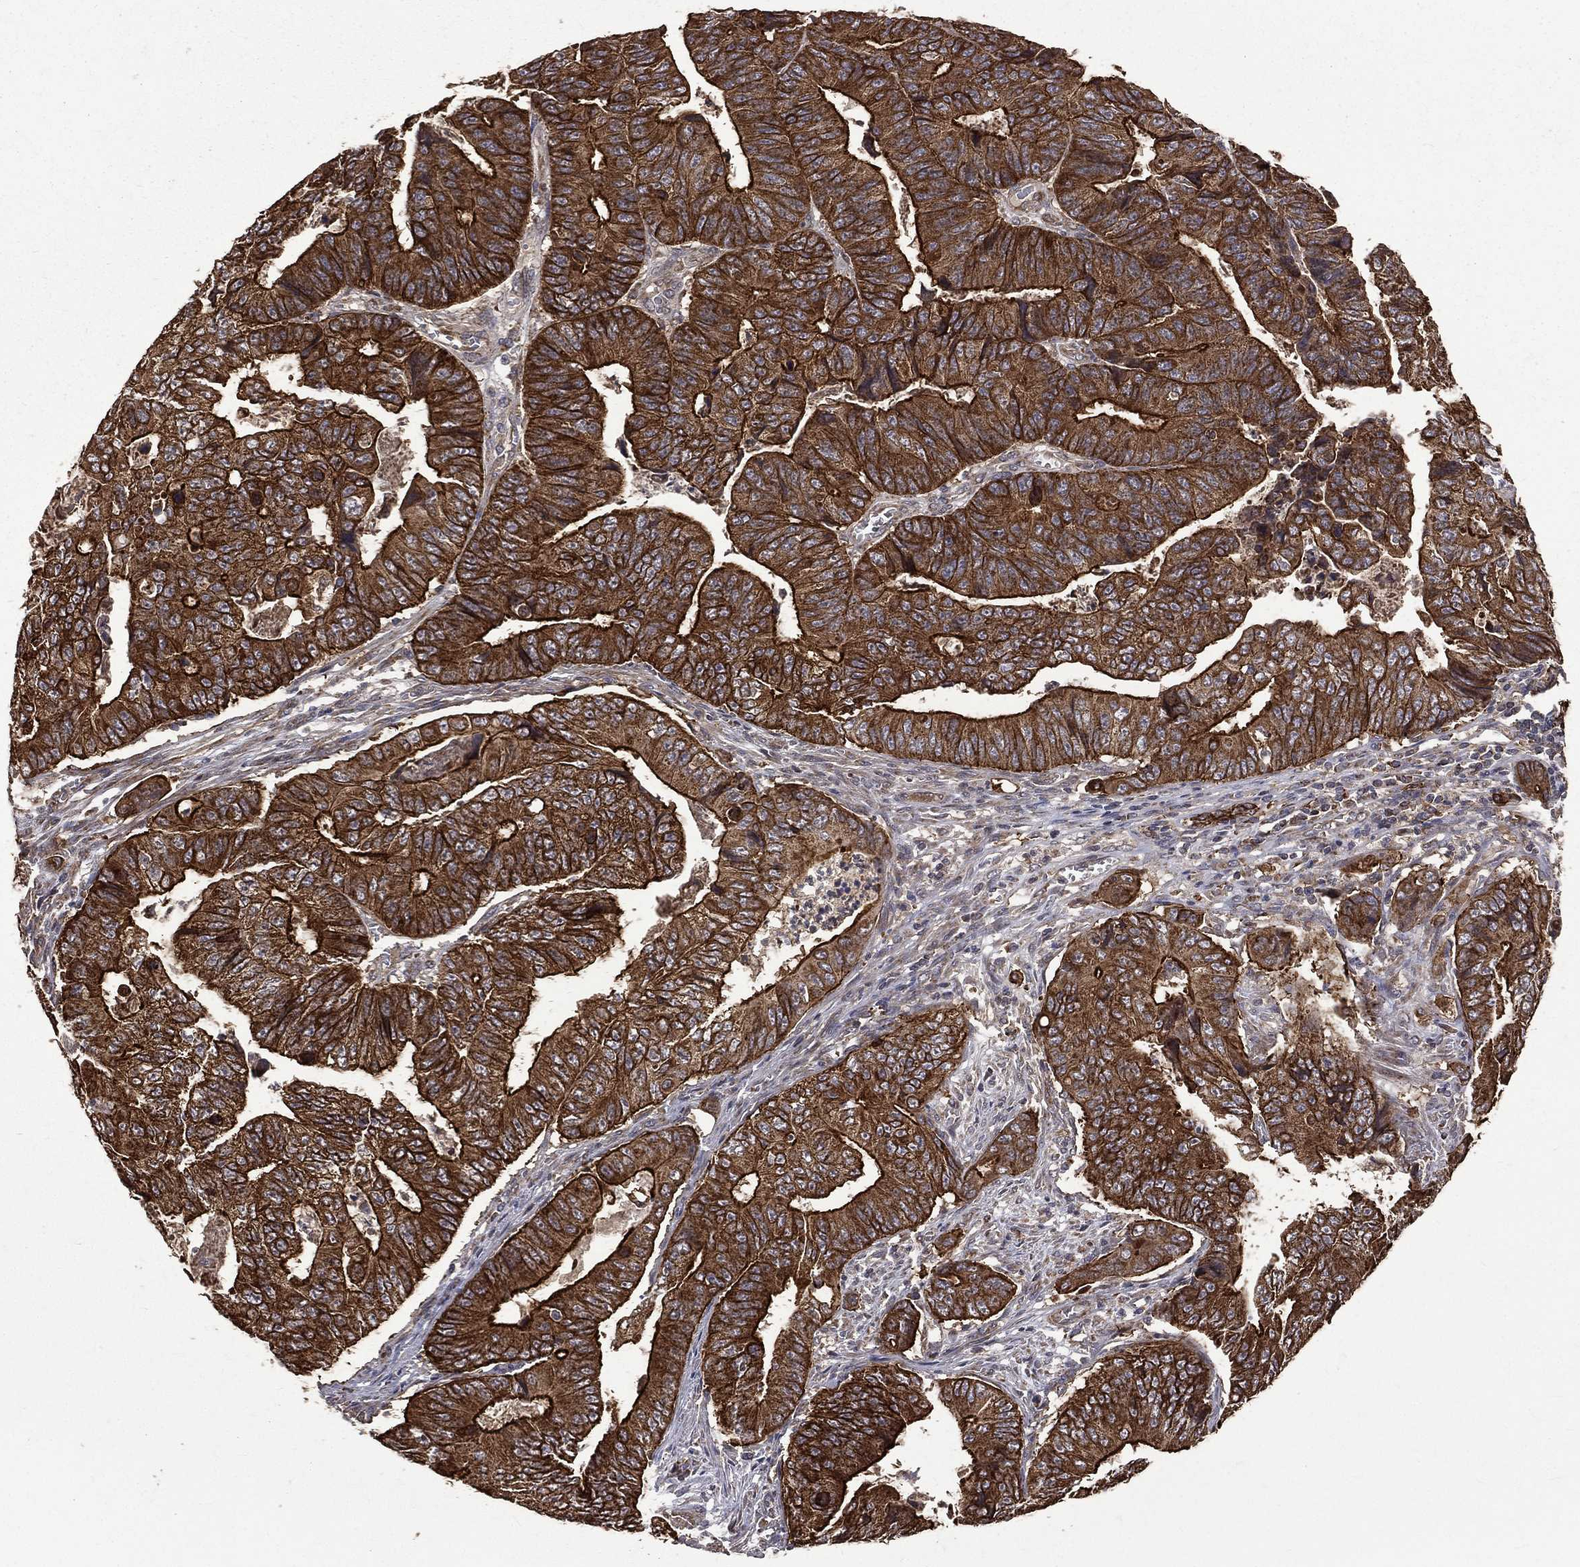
{"staining": {"intensity": "strong", "quantity": ">75%", "location": "cytoplasmic/membranous"}, "tissue": "colorectal cancer", "cell_type": "Tumor cells", "image_type": "cancer", "snomed": [{"axis": "morphology", "description": "Adenocarcinoma, NOS"}, {"axis": "topography", "description": "Colon"}], "caption": "This is a micrograph of IHC staining of colorectal adenocarcinoma, which shows strong expression in the cytoplasmic/membranous of tumor cells.", "gene": "RPGR", "patient": {"sex": "female", "age": 48}}